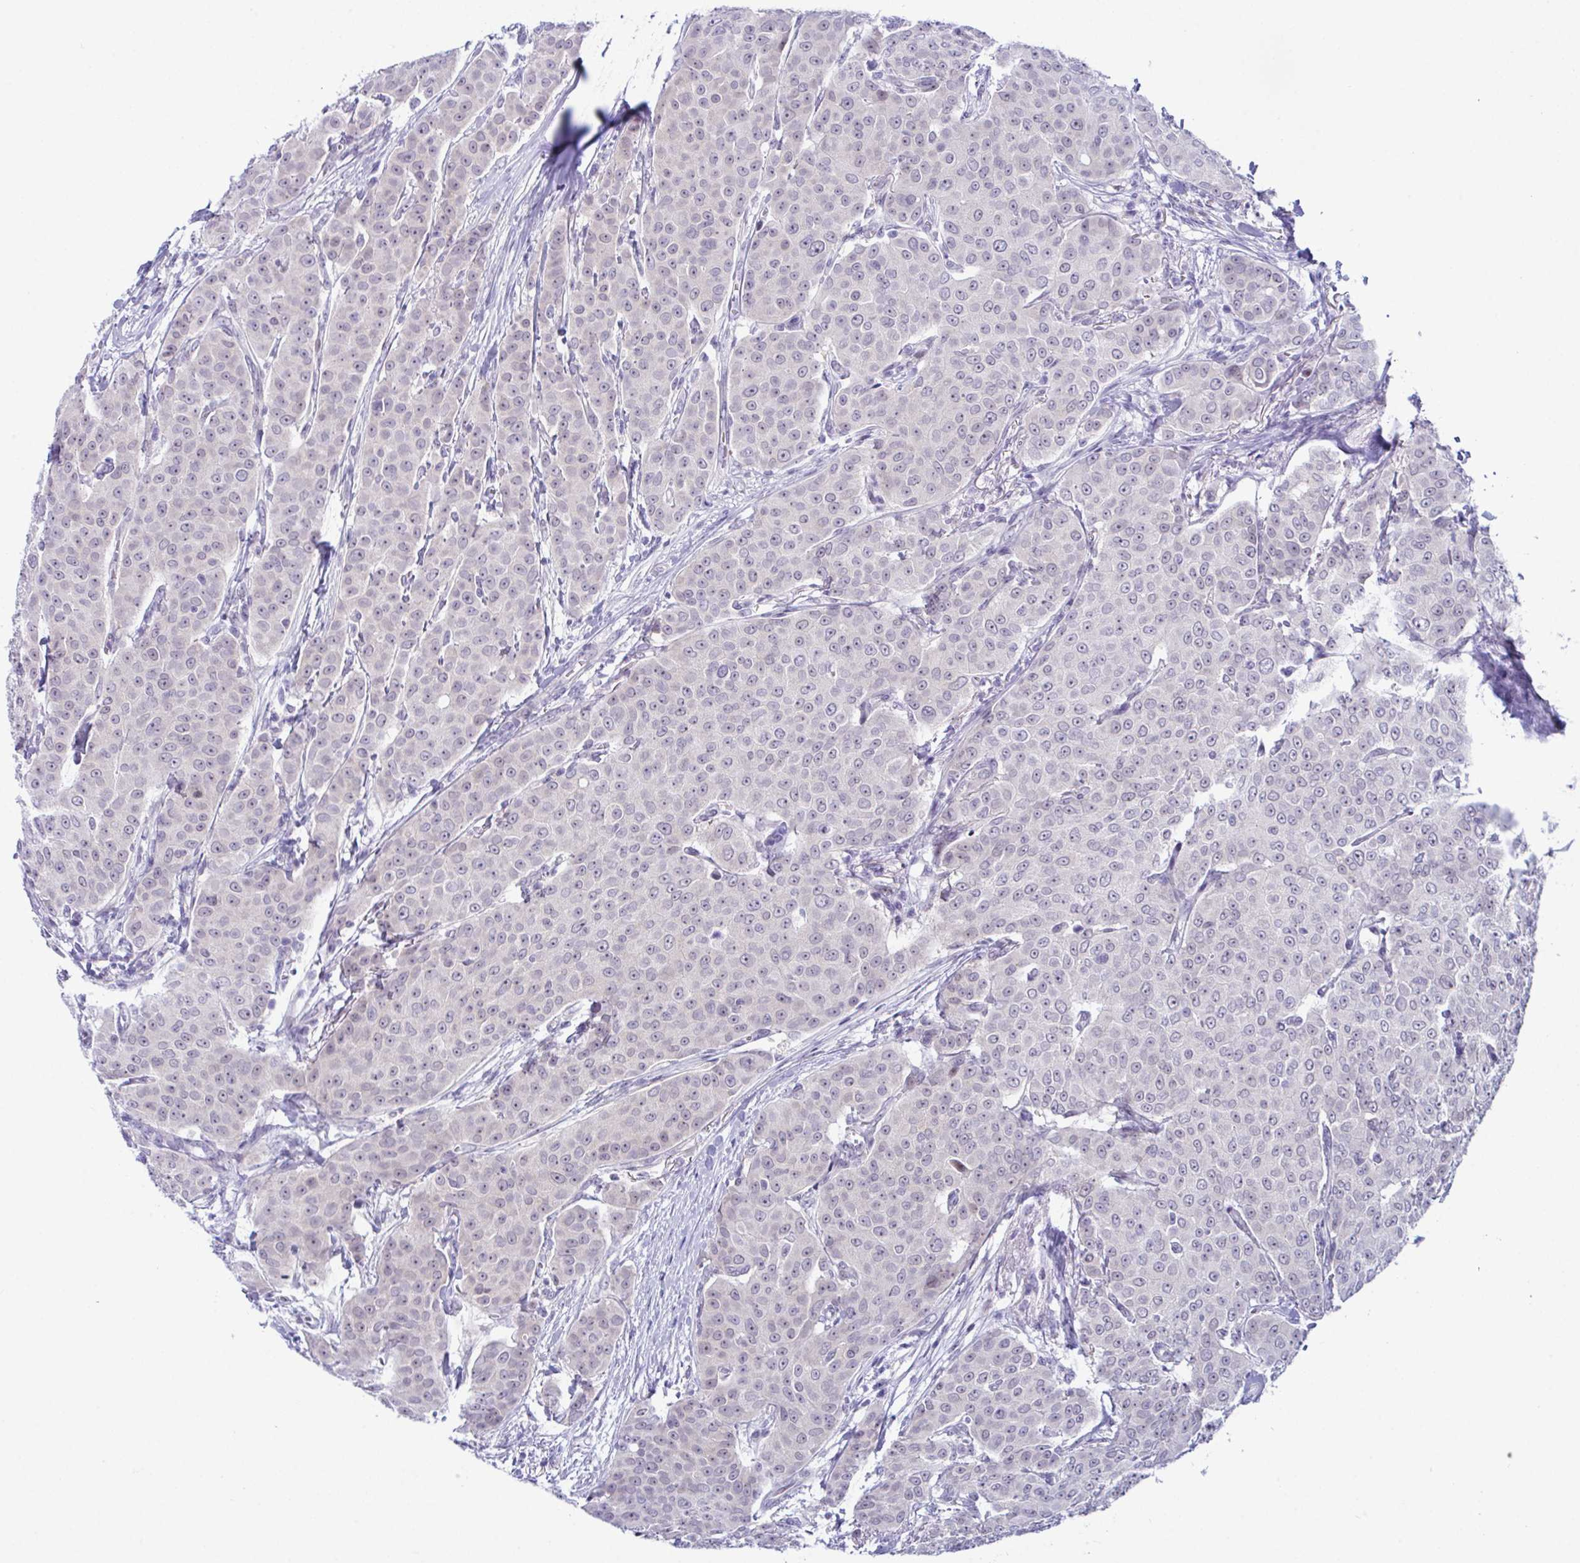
{"staining": {"intensity": "negative", "quantity": "none", "location": "none"}, "tissue": "breast cancer", "cell_type": "Tumor cells", "image_type": "cancer", "snomed": [{"axis": "morphology", "description": "Duct carcinoma"}, {"axis": "topography", "description": "Breast"}], "caption": "IHC of intraductal carcinoma (breast) exhibits no expression in tumor cells. The staining was performed using DAB to visualize the protein expression in brown, while the nuclei were stained in blue with hematoxylin (Magnification: 20x).", "gene": "USP35", "patient": {"sex": "female", "age": 91}}